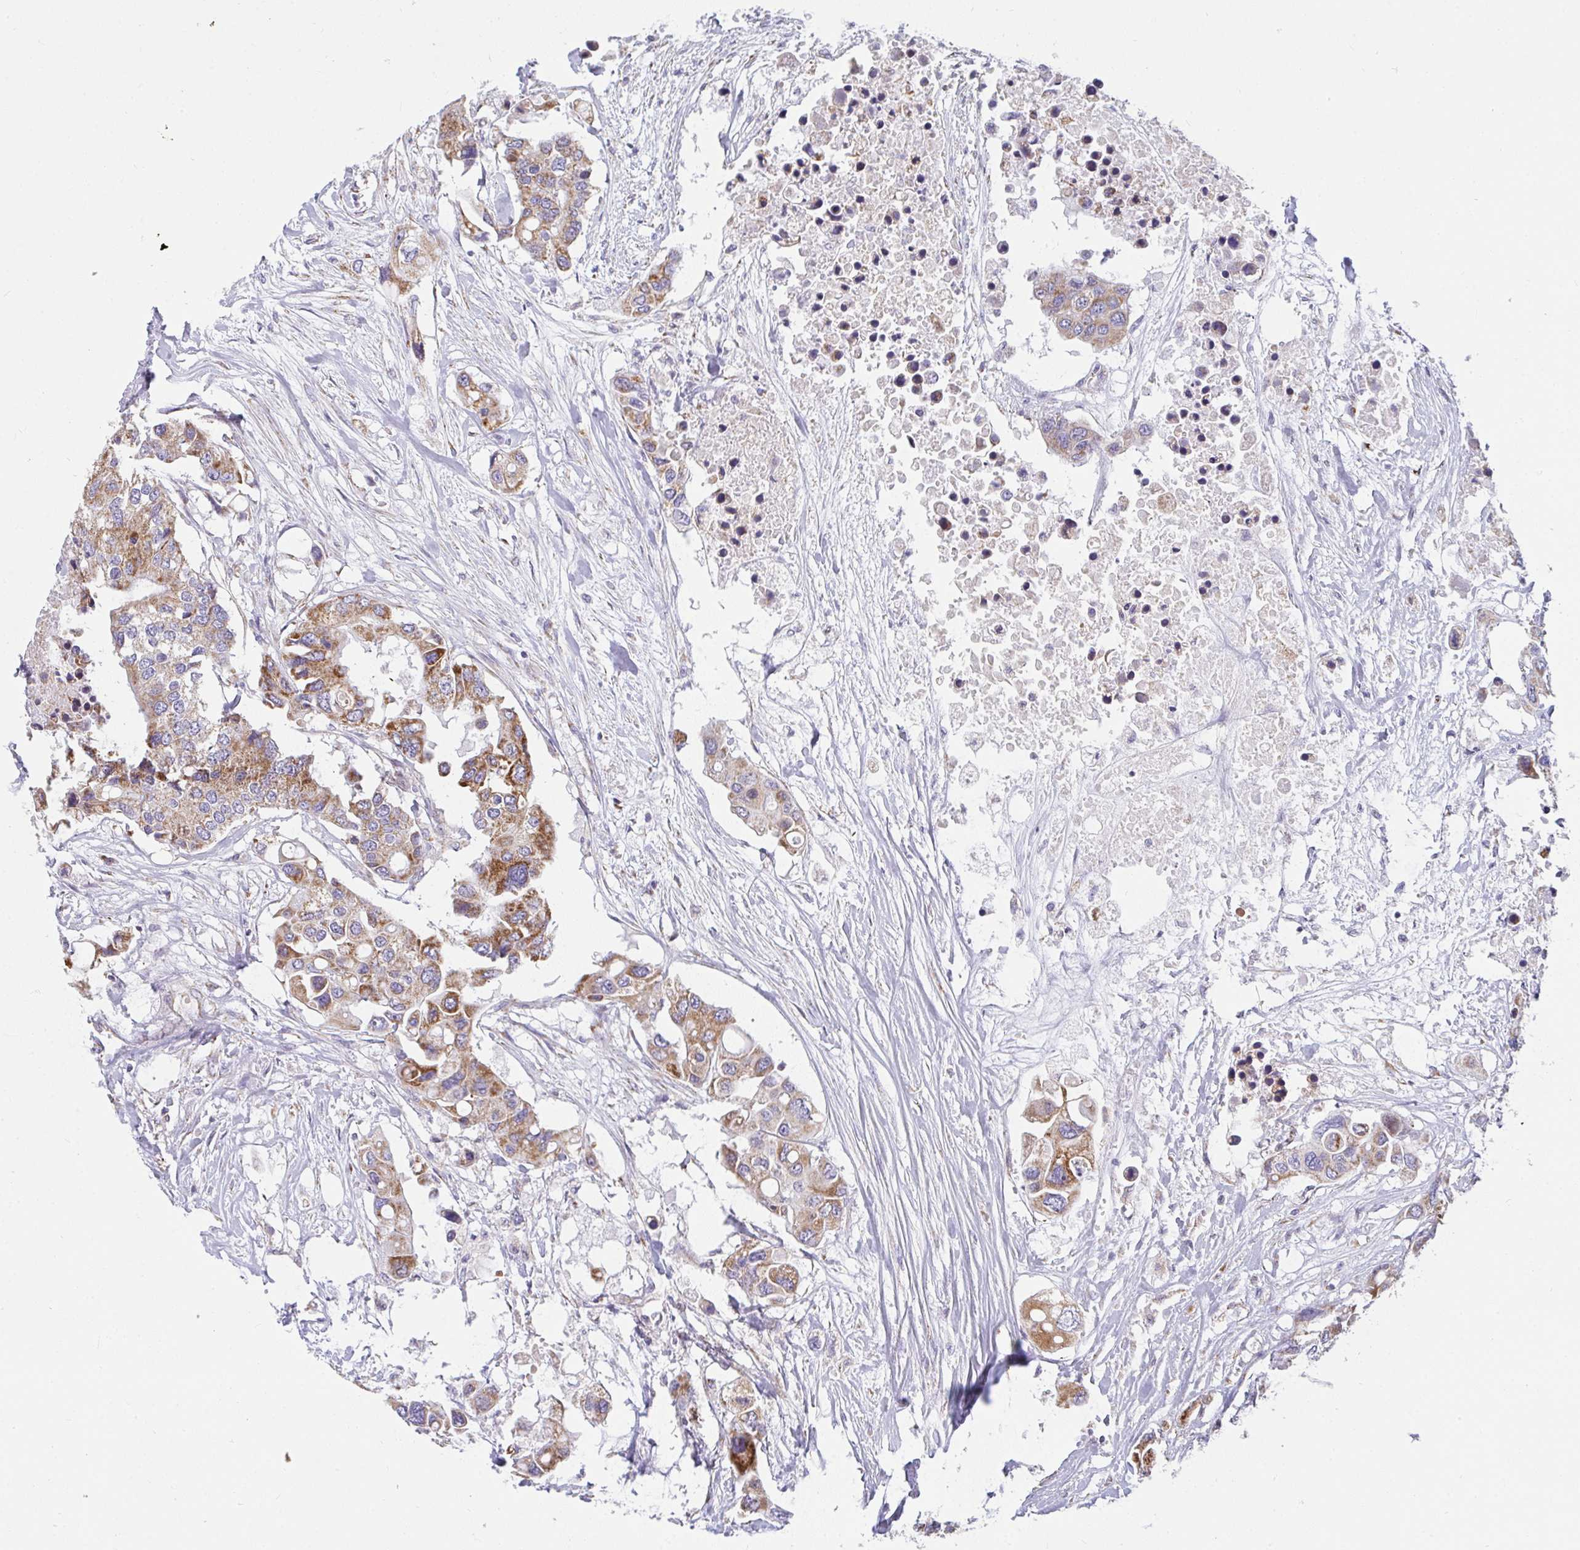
{"staining": {"intensity": "moderate", "quantity": "25%-75%", "location": "cytoplasmic/membranous"}, "tissue": "colorectal cancer", "cell_type": "Tumor cells", "image_type": "cancer", "snomed": [{"axis": "morphology", "description": "Adenocarcinoma, NOS"}, {"axis": "topography", "description": "Colon"}], "caption": "Immunohistochemical staining of human adenocarcinoma (colorectal) shows moderate cytoplasmic/membranous protein staining in about 25%-75% of tumor cells.", "gene": "FAHD1", "patient": {"sex": "male", "age": 77}}